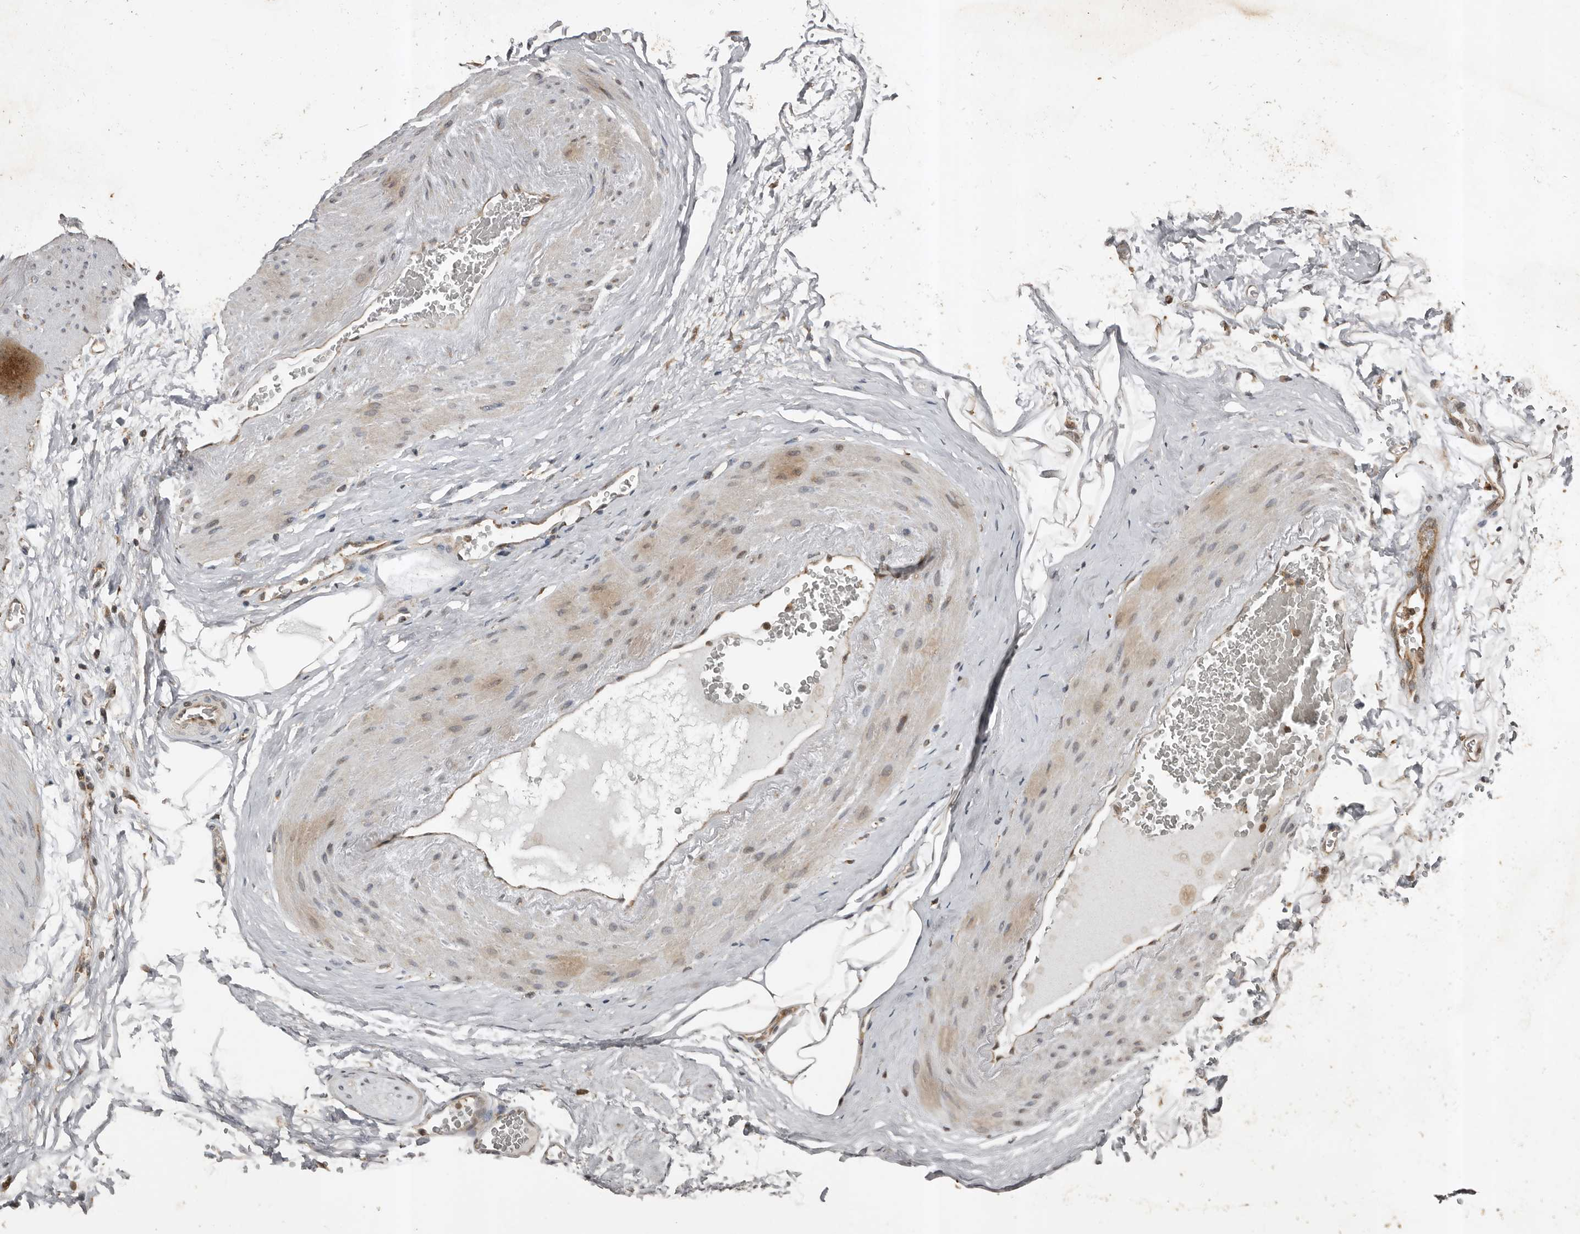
{"staining": {"intensity": "weak", "quantity": ">75%", "location": "cytoplasmic/membranous"}, "tissue": "soft tissue", "cell_type": "Chondrocytes", "image_type": "normal", "snomed": [{"axis": "morphology", "description": "Normal tissue, NOS"}, {"axis": "morphology", "description": "Adenocarcinoma, NOS"}, {"axis": "topography", "description": "Pancreas"}, {"axis": "topography", "description": "Peripheral nerve tissue"}], "caption": "IHC (DAB) staining of normal human soft tissue exhibits weak cytoplasmic/membranous protein staining in approximately >75% of chondrocytes.", "gene": "CCDC190", "patient": {"sex": "male", "age": 59}}